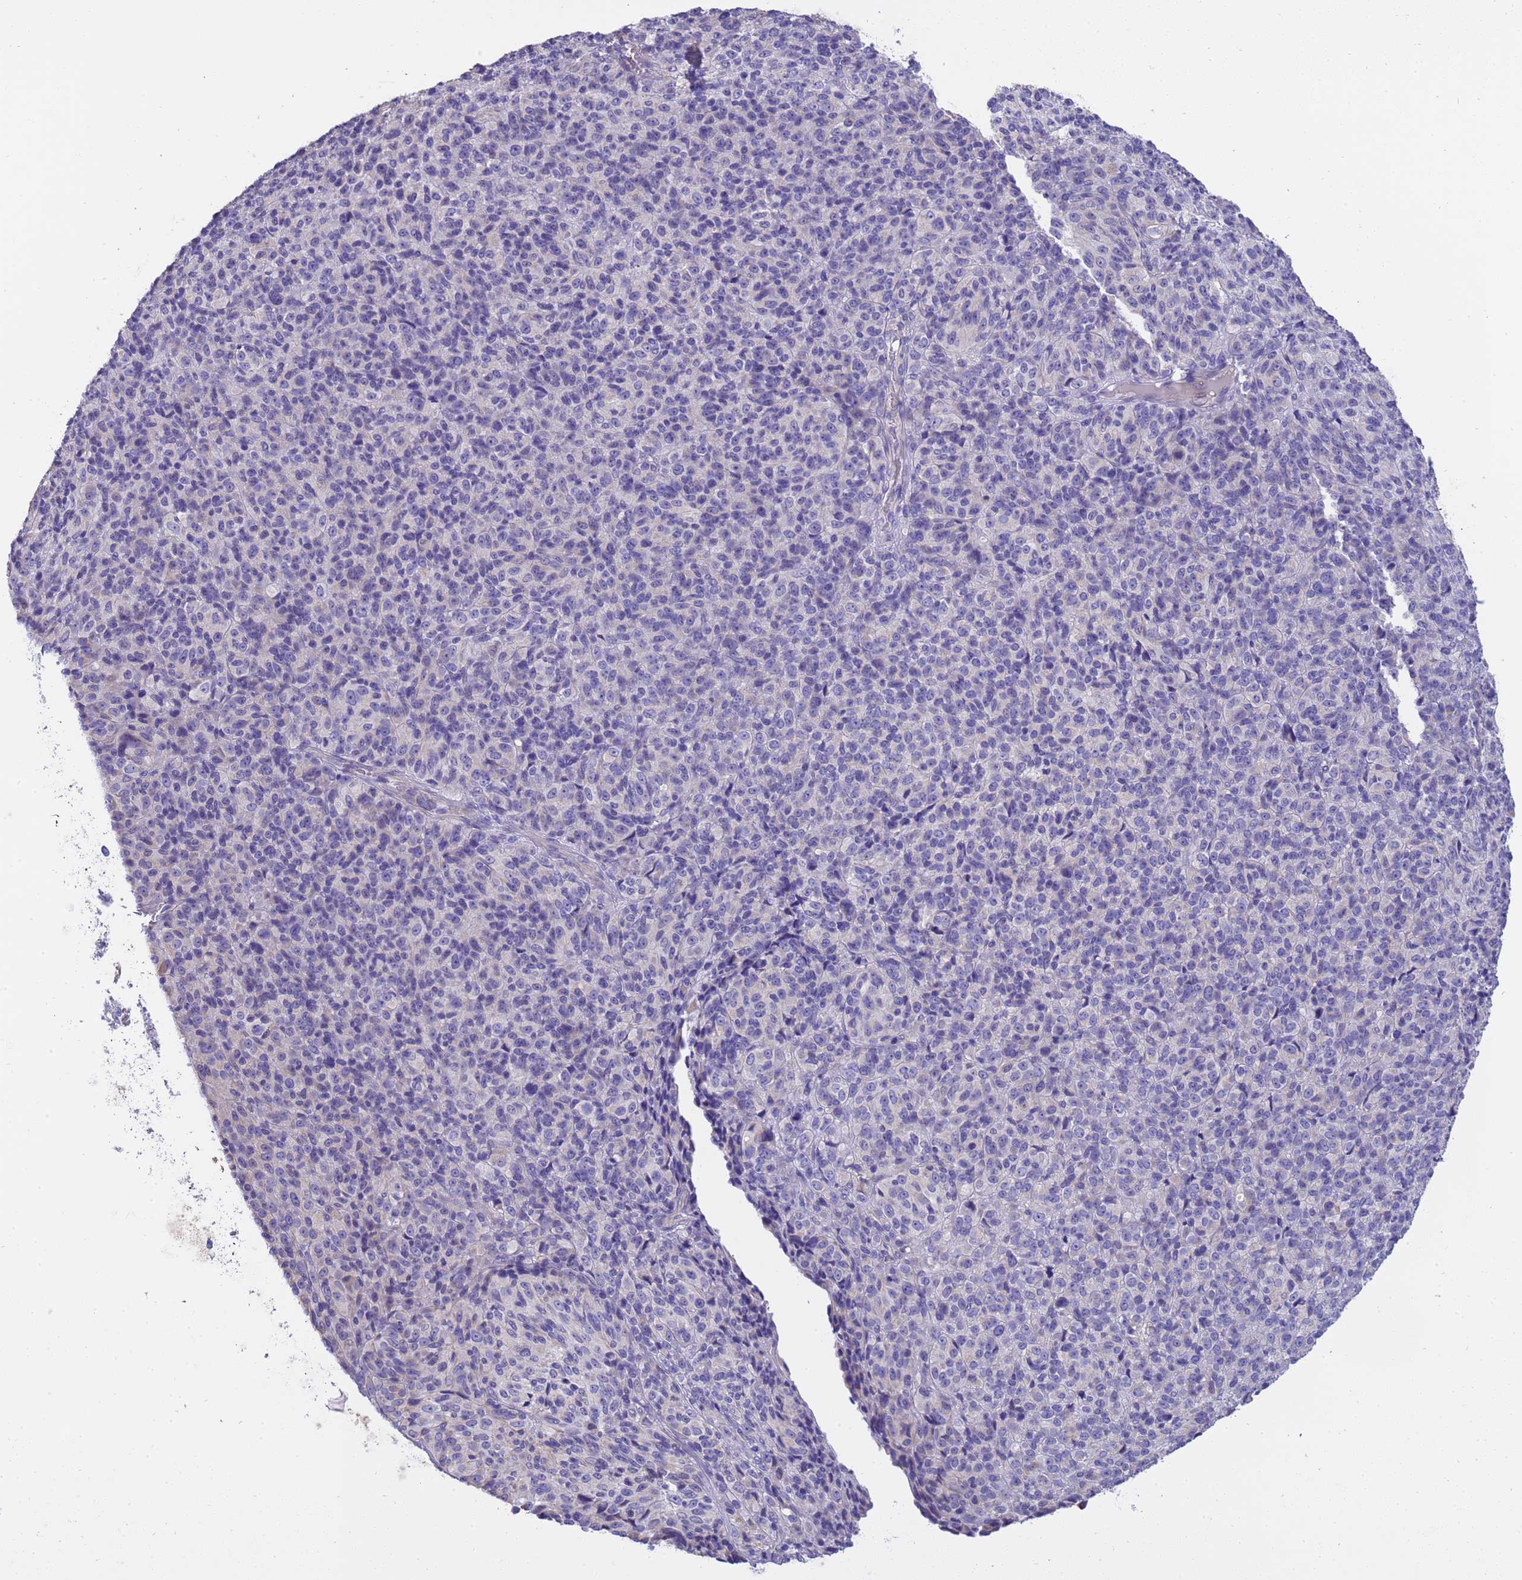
{"staining": {"intensity": "negative", "quantity": "none", "location": "none"}, "tissue": "melanoma", "cell_type": "Tumor cells", "image_type": "cancer", "snomed": [{"axis": "morphology", "description": "Malignant melanoma, Metastatic site"}, {"axis": "topography", "description": "Brain"}], "caption": "Human melanoma stained for a protein using immunohistochemistry (IHC) reveals no positivity in tumor cells.", "gene": "RIPPLY2", "patient": {"sex": "female", "age": 56}}